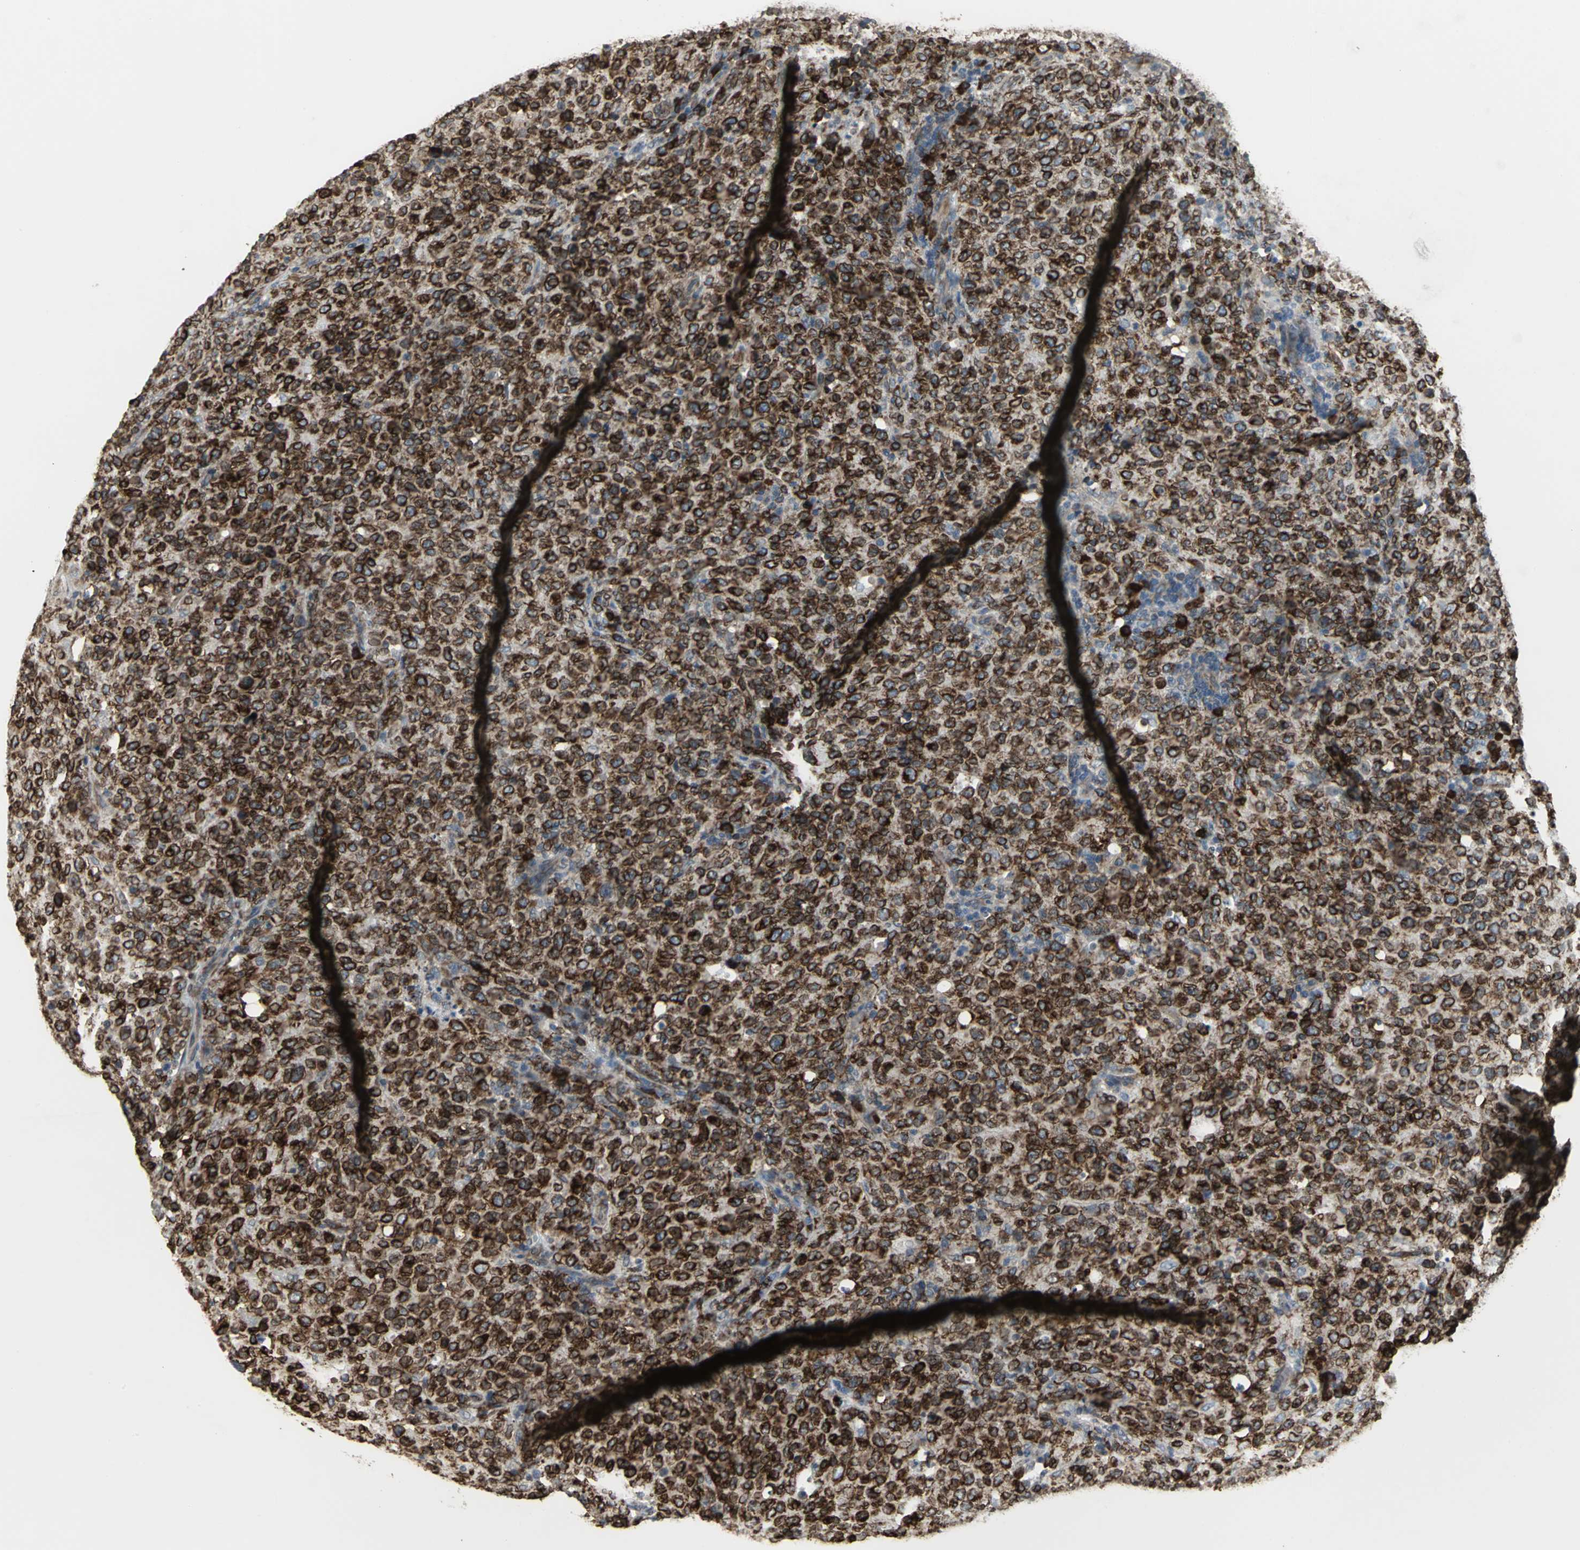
{"staining": {"intensity": "strong", "quantity": "<25%", "location": "cytoplasmic/membranous"}, "tissue": "lymphoma", "cell_type": "Tumor cells", "image_type": "cancer", "snomed": [{"axis": "morphology", "description": "Malignant lymphoma, non-Hodgkin's type, High grade"}, {"axis": "topography", "description": "Tonsil"}], "caption": "DAB (3,3'-diaminobenzidine) immunohistochemical staining of lymphoma displays strong cytoplasmic/membranous protein expression in approximately <25% of tumor cells. Using DAB (3,3'-diaminobenzidine) (brown) and hematoxylin (blue) stains, captured at high magnification using brightfield microscopy.", "gene": "SYVN1", "patient": {"sex": "female", "age": 36}}